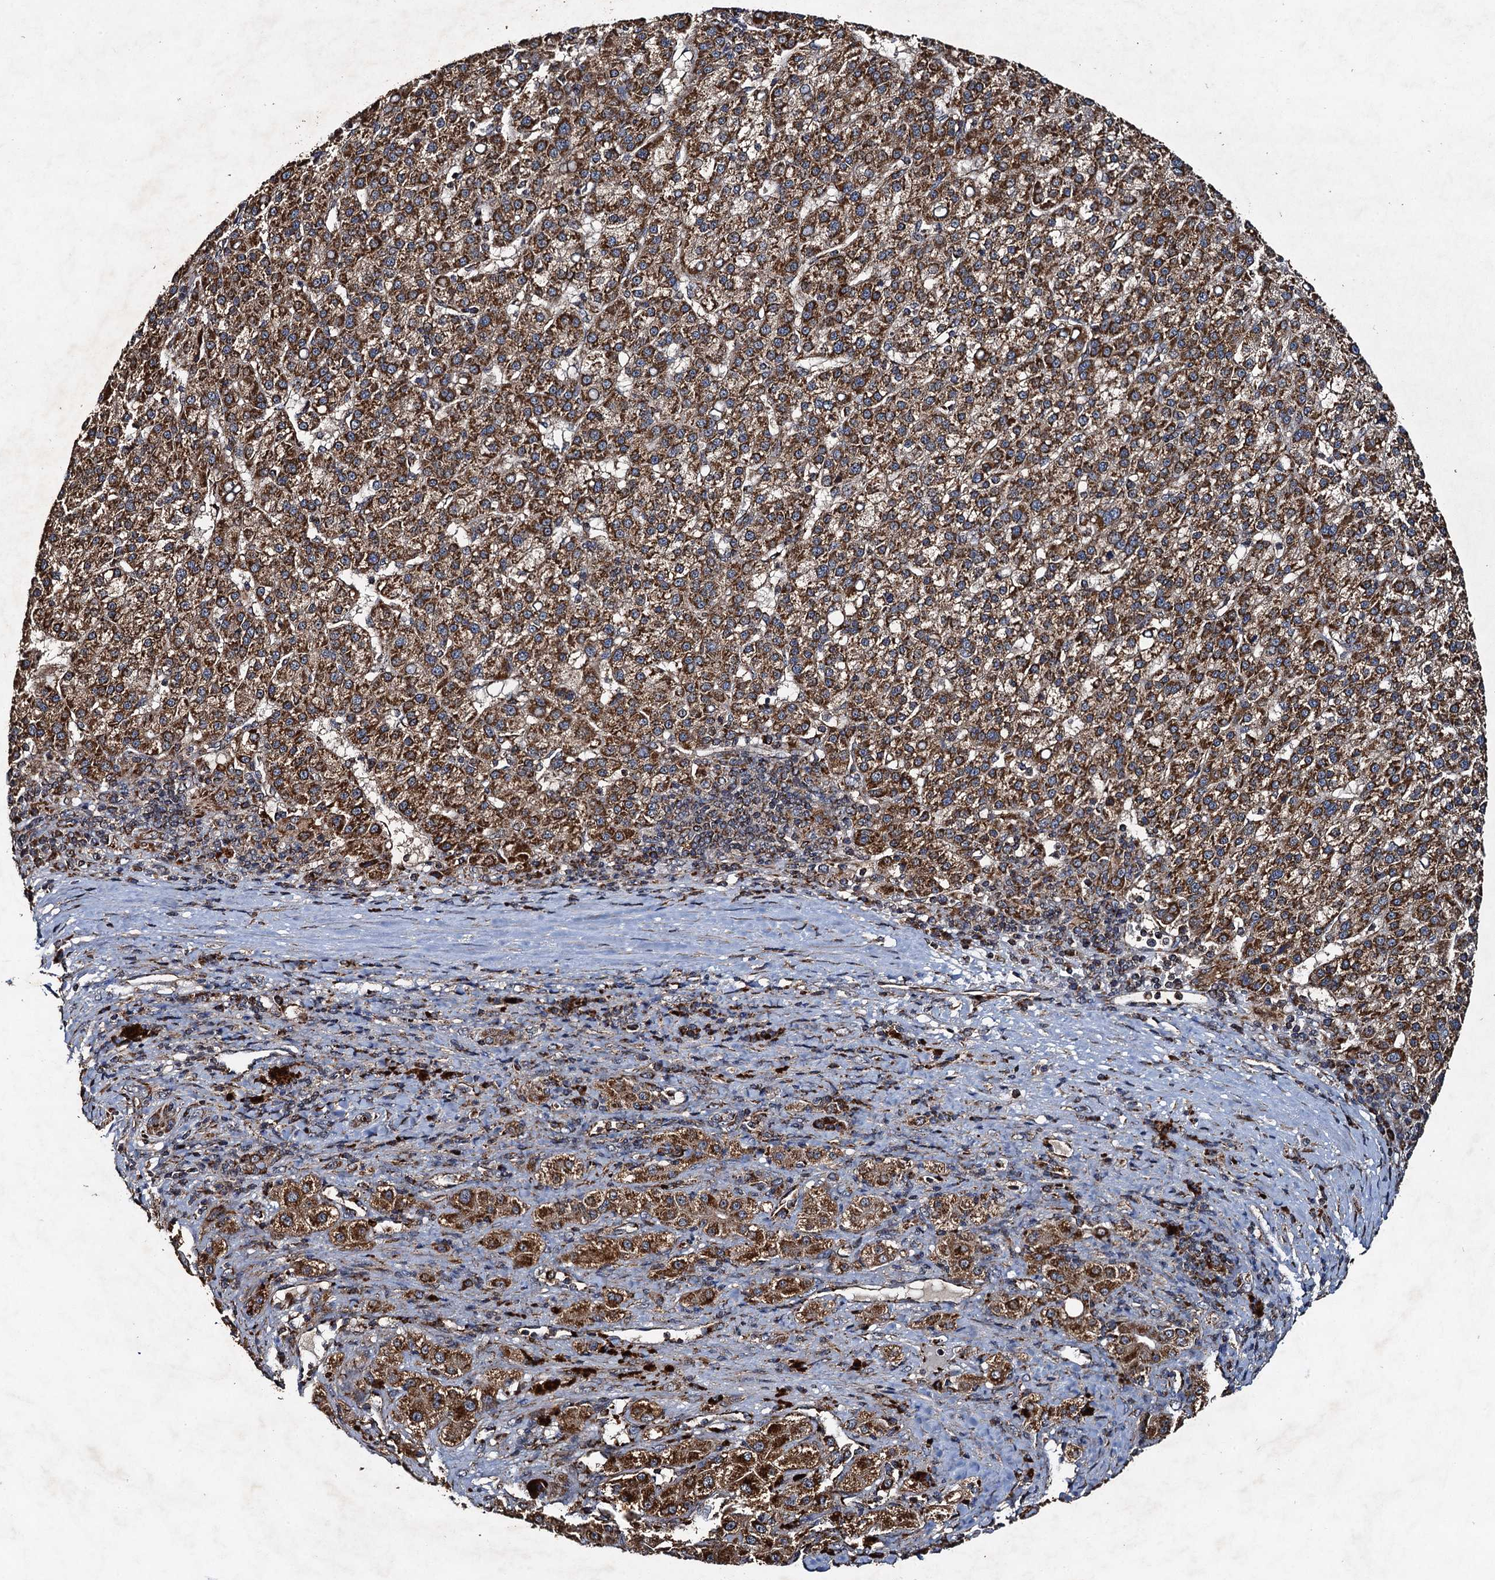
{"staining": {"intensity": "strong", "quantity": ">75%", "location": "cytoplasmic/membranous"}, "tissue": "liver cancer", "cell_type": "Tumor cells", "image_type": "cancer", "snomed": [{"axis": "morphology", "description": "Carcinoma, Hepatocellular, NOS"}, {"axis": "topography", "description": "Liver"}], "caption": "A photomicrograph of human liver cancer (hepatocellular carcinoma) stained for a protein exhibits strong cytoplasmic/membranous brown staining in tumor cells.", "gene": "NDUFA13", "patient": {"sex": "female", "age": 58}}